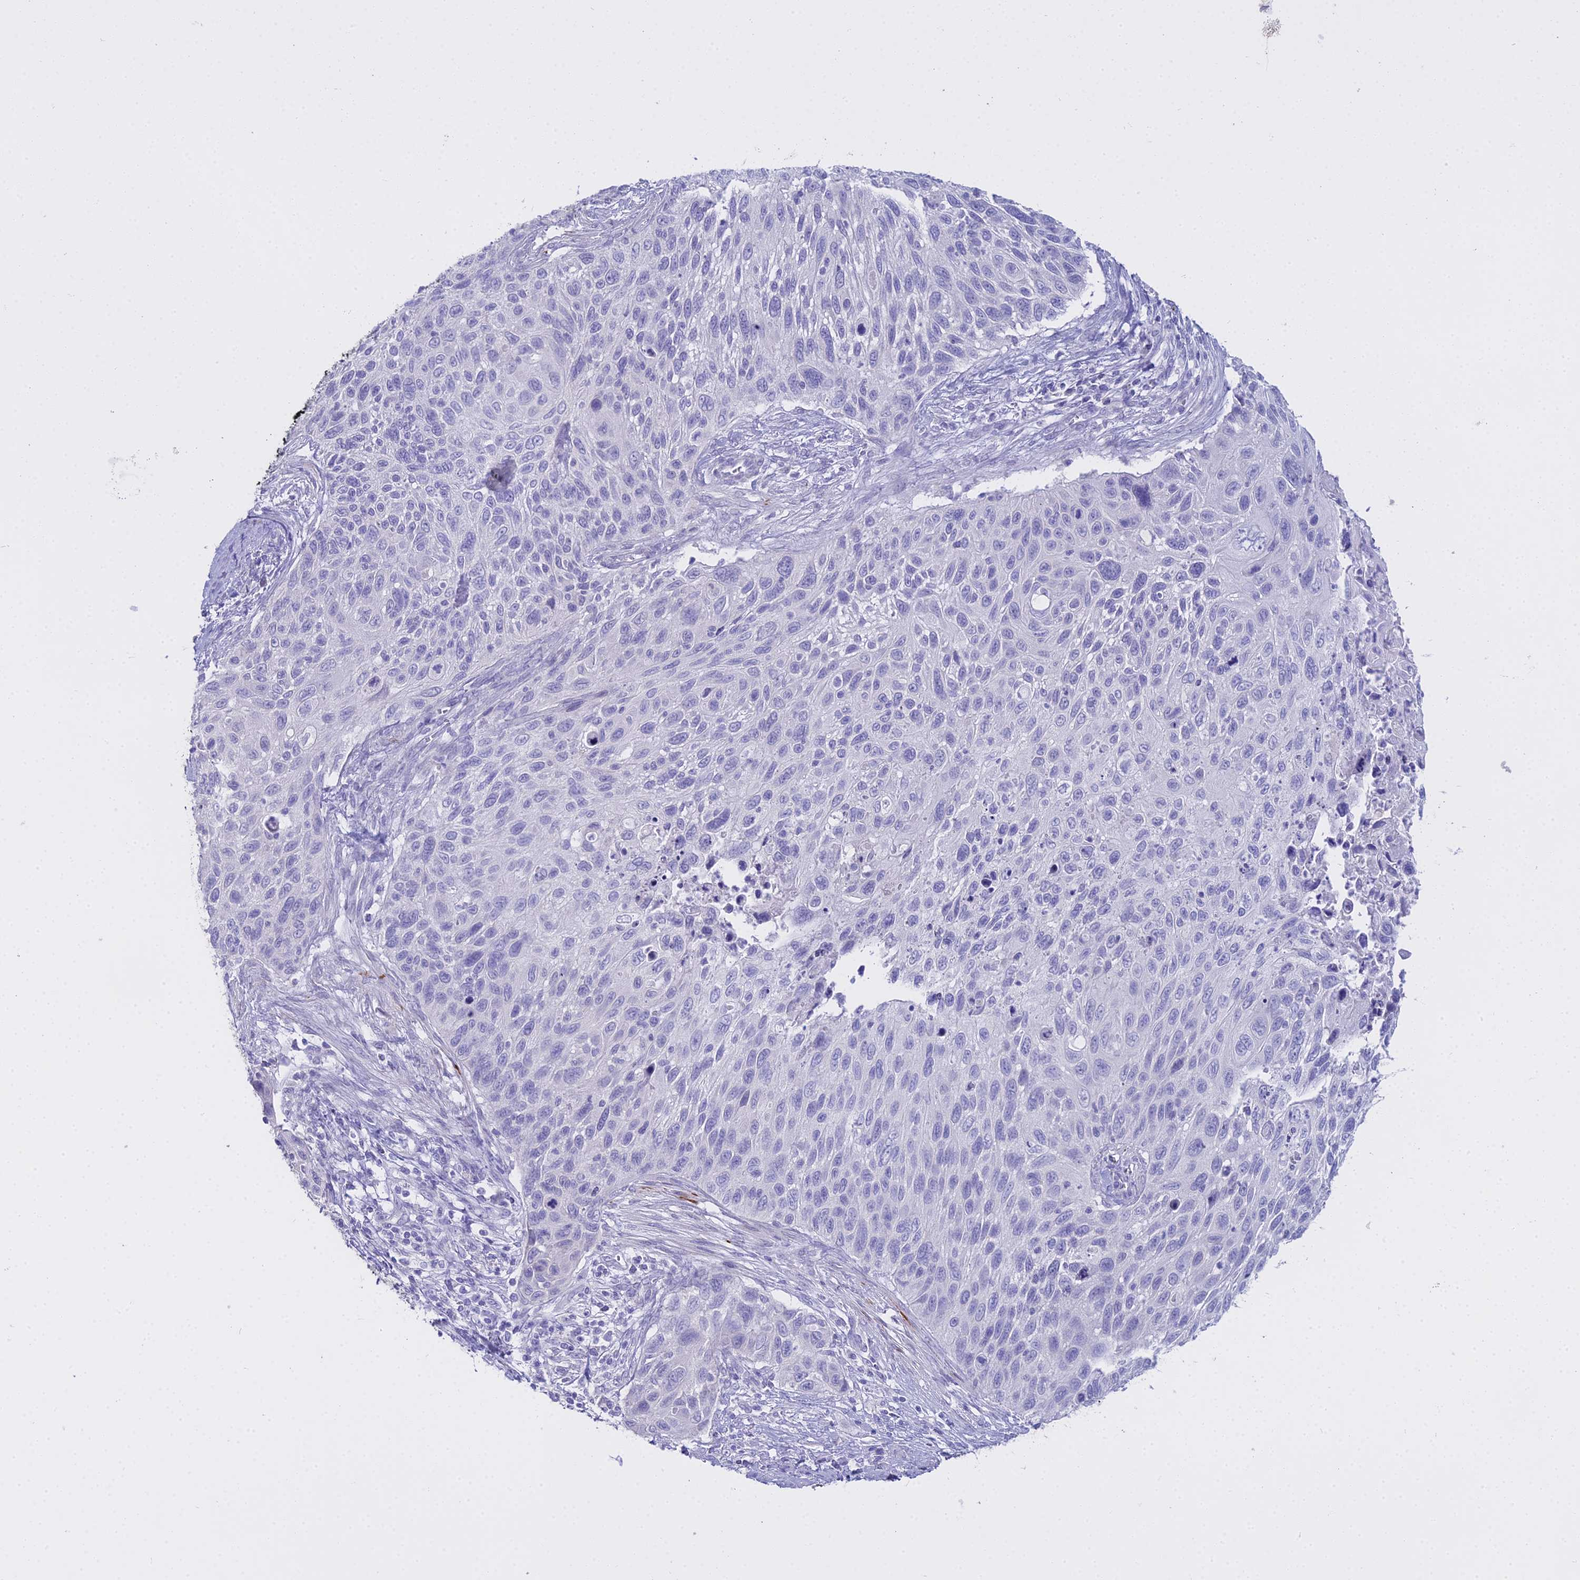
{"staining": {"intensity": "negative", "quantity": "none", "location": "none"}, "tissue": "cervical cancer", "cell_type": "Tumor cells", "image_type": "cancer", "snomed": [{"axis": "morphology", "description": "Squamous cell carcinoma, NOS"}, {"axis": "topography", "description": "Cervix"}], "caption": "Tumor cells show no significant staining in cervical squamous cell carcinoma.", "gene": "ALPP", "patient": {"sex": "female", "age": 70}}